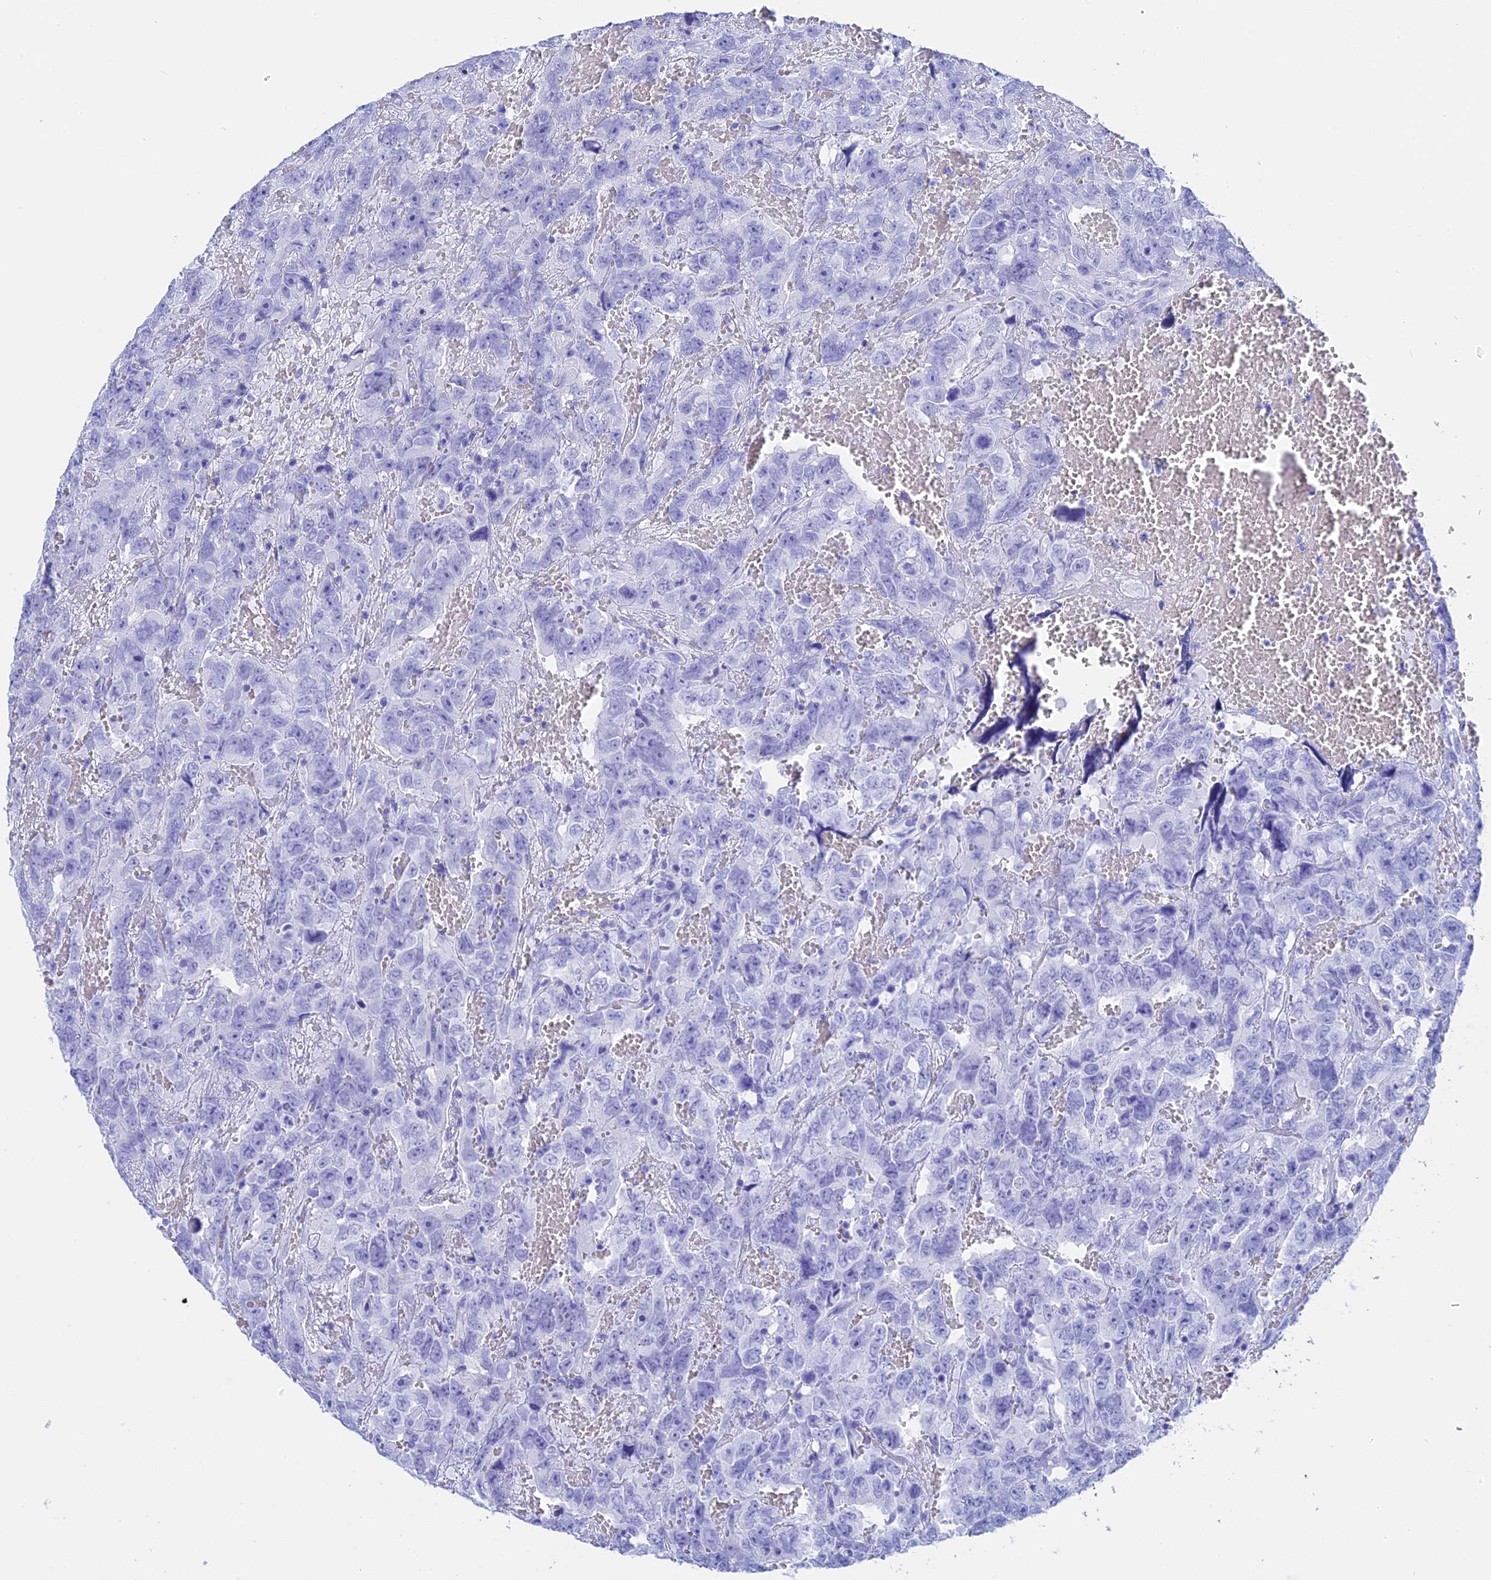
{"staining": {"intensity": "negative", "quantity": "none", "location": "none"}, "tissue": "testis cancer", "cell_type": "Tumor cells", "image_type": "cancer", "snomed": [{"axis": "morphology", "description": "Carcinoma, Embryonal, NOS"}, {"axis": "topography", "description": "Testis"}], "caption": "High magnification brightfield microscopy of embryonal carcinoma (testis) stained with DAB (brown) and counterstained with hematoxylin (blue): tumor cells show no significant positivity. Brightfield microscopy of IHC stained with DAB (3,3'-diaminobenzidine) (brown) and hematoxylin (blue), captured at high magnification.", "gene": "TEX101", "patient": {"sex": "male", "age": 45}}